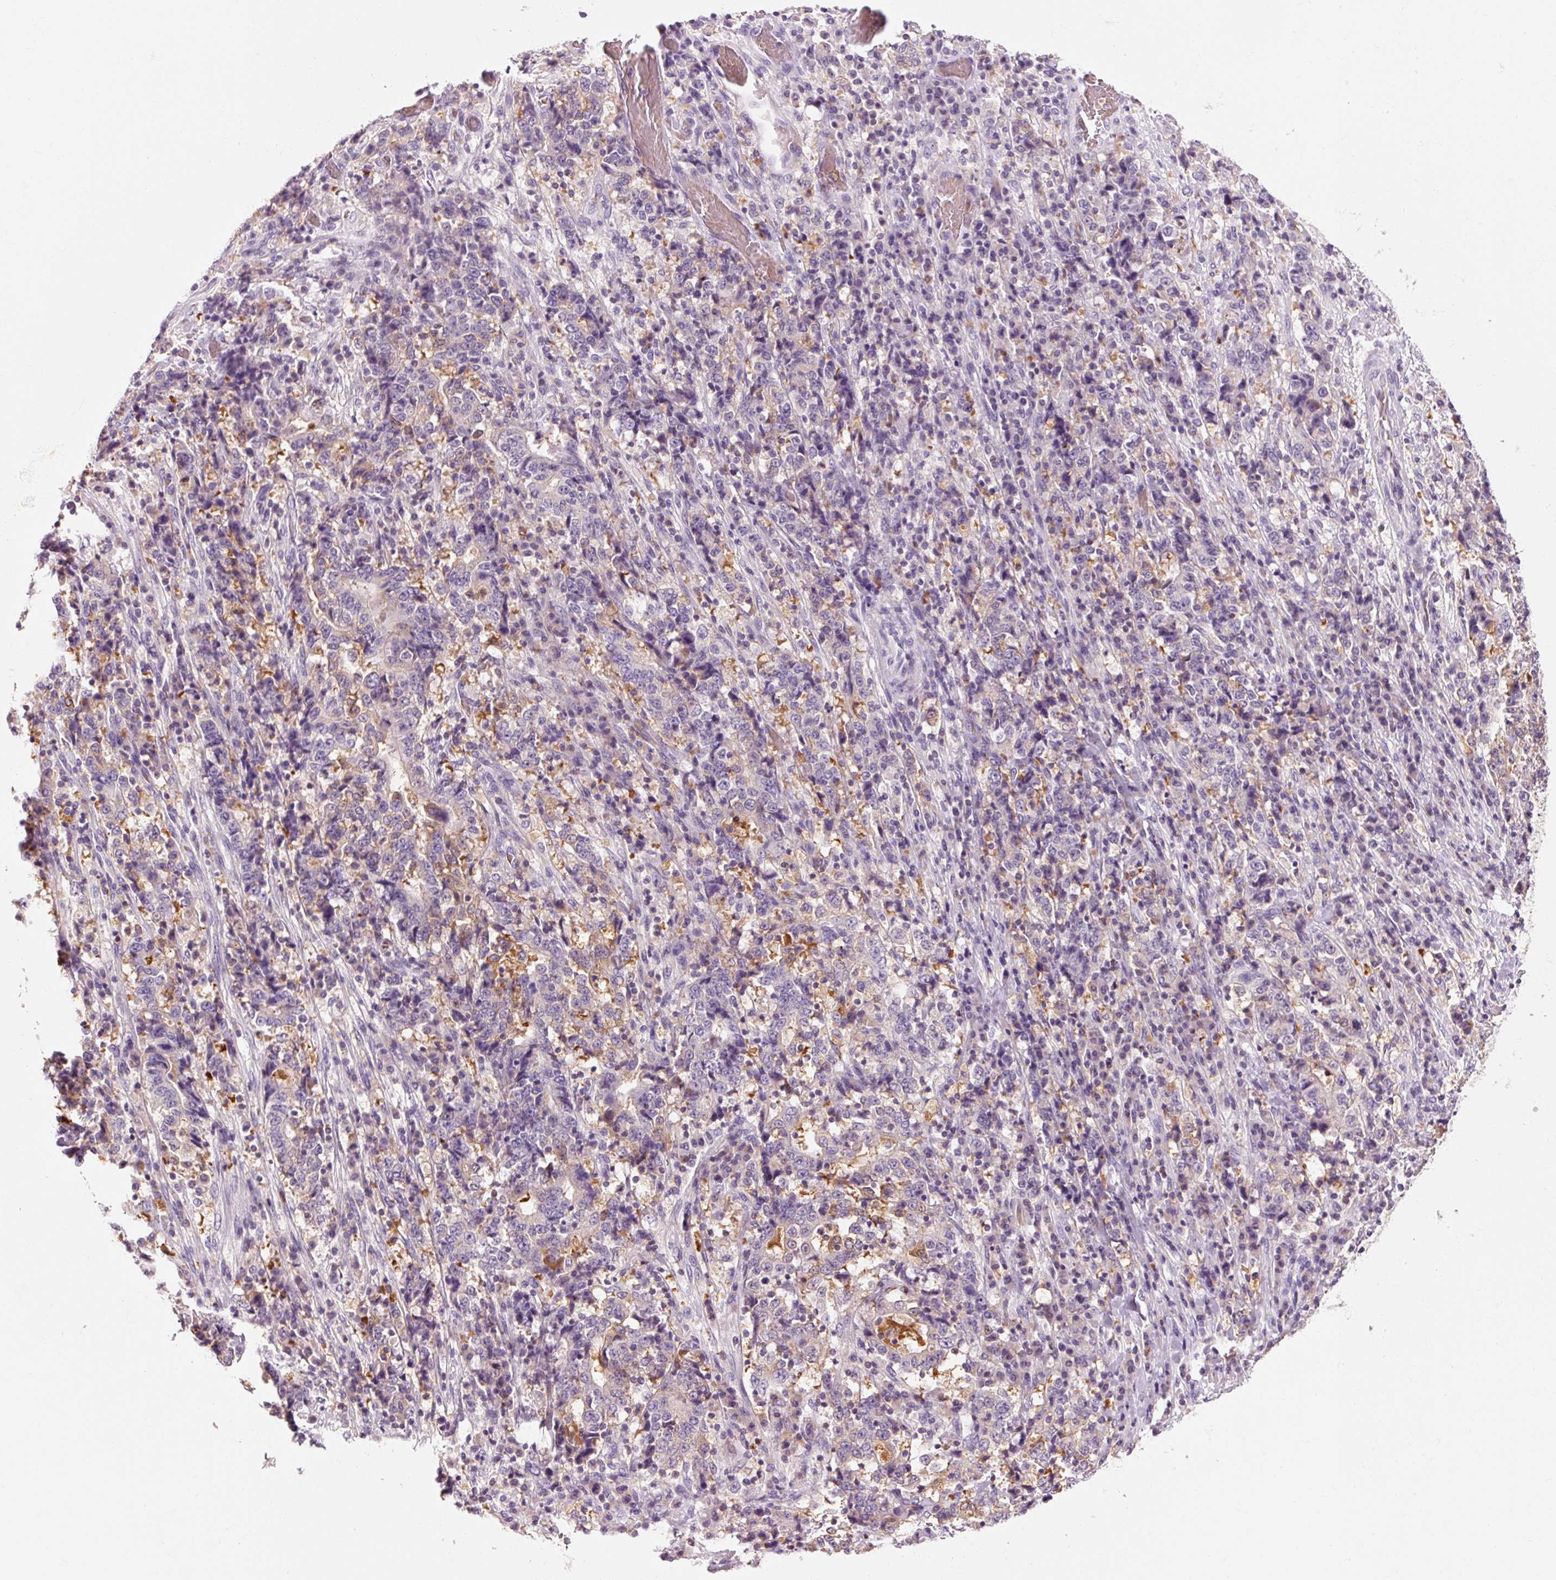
{"staining": {"intensity": "negative", "quantity": "none", "location": "none"}, "tissue": "stomach cancer", "cell_type": "Tumor cells", "image_type": "cancer", "snomed": [{"axis": "morphology", "description": "Normal tissue, NOS"}, {"axis": "morphology", "description": "Adenocarcinoma, NOS"}, {"axis": "topography", "description": "Stomach, upper"}, {"axis": "topography", "description": "Stomach"}], "caption": "Tumor cells show no significant positivity in stomach cancer (adenocarcinoma). (Immunohistochemistry (ihc), brightfield microscopy, high magnification).", "gene": "OR8K1", "patient": {"sex": "male", "age": 59}}